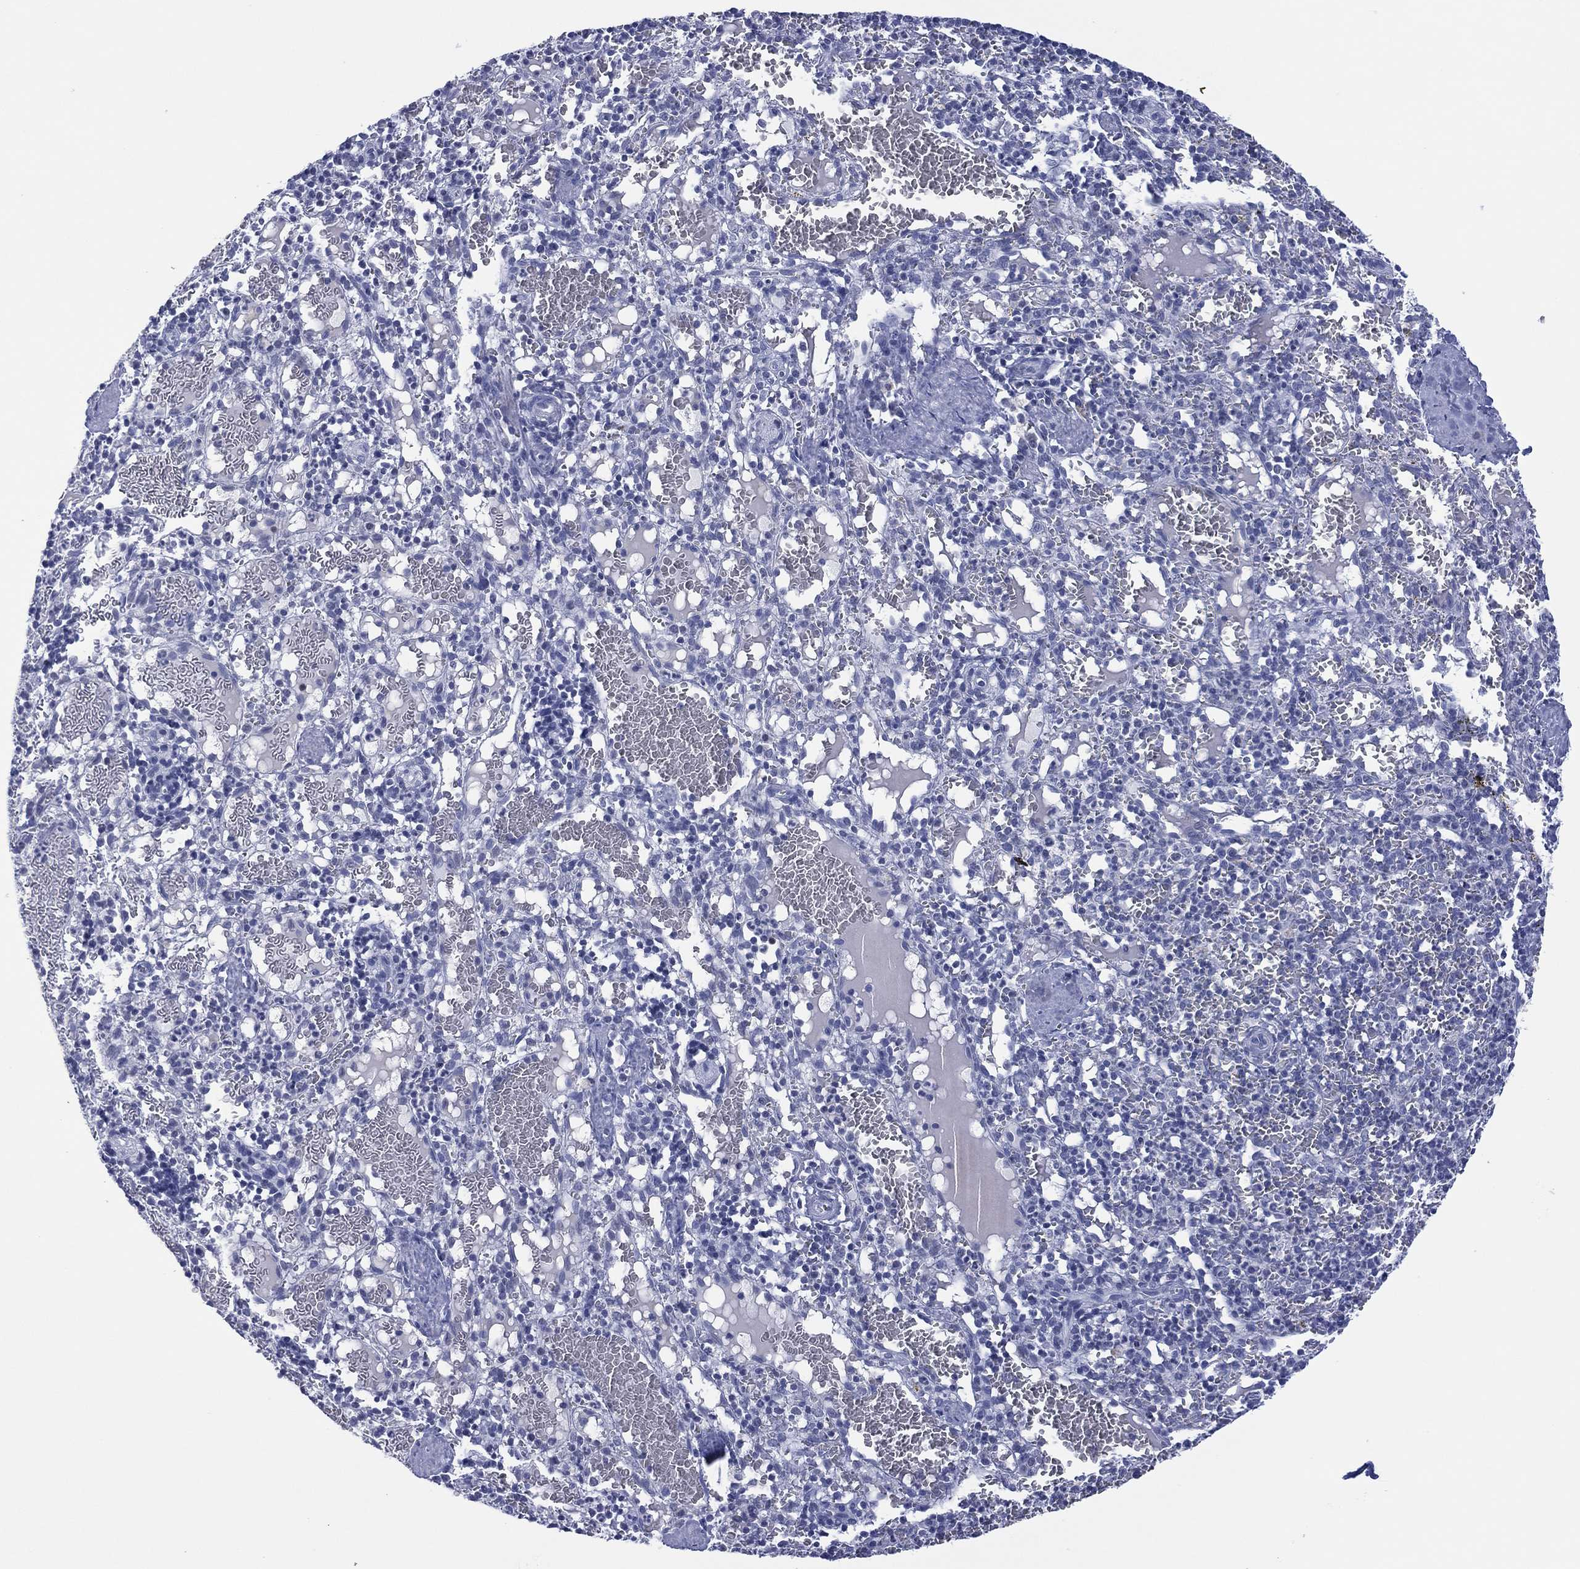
{"staining": {"intensity": "negative", "quantity": "none", "location": "none"}, "tissue": "spleen", "cell_type": "Cells in red pulp", "image_type": "normal", "snomed": [{"axis": "morphology", "description": "Normal tissue, NOS"}, {"axis": "topography", "description": "Spleen"}], "caption": "IHC of unremarkable human spleen reveals no positivity in cells in red pulp. The staining was performed using DAB (3,3'-diaminobenzidine) to visualize the protein expression in brown, while the nuclei were stained in blue with hematoxylin (Magnification: 20x).", "gene": "UTF1", "patient": {"sex": "male", "age": 11}}